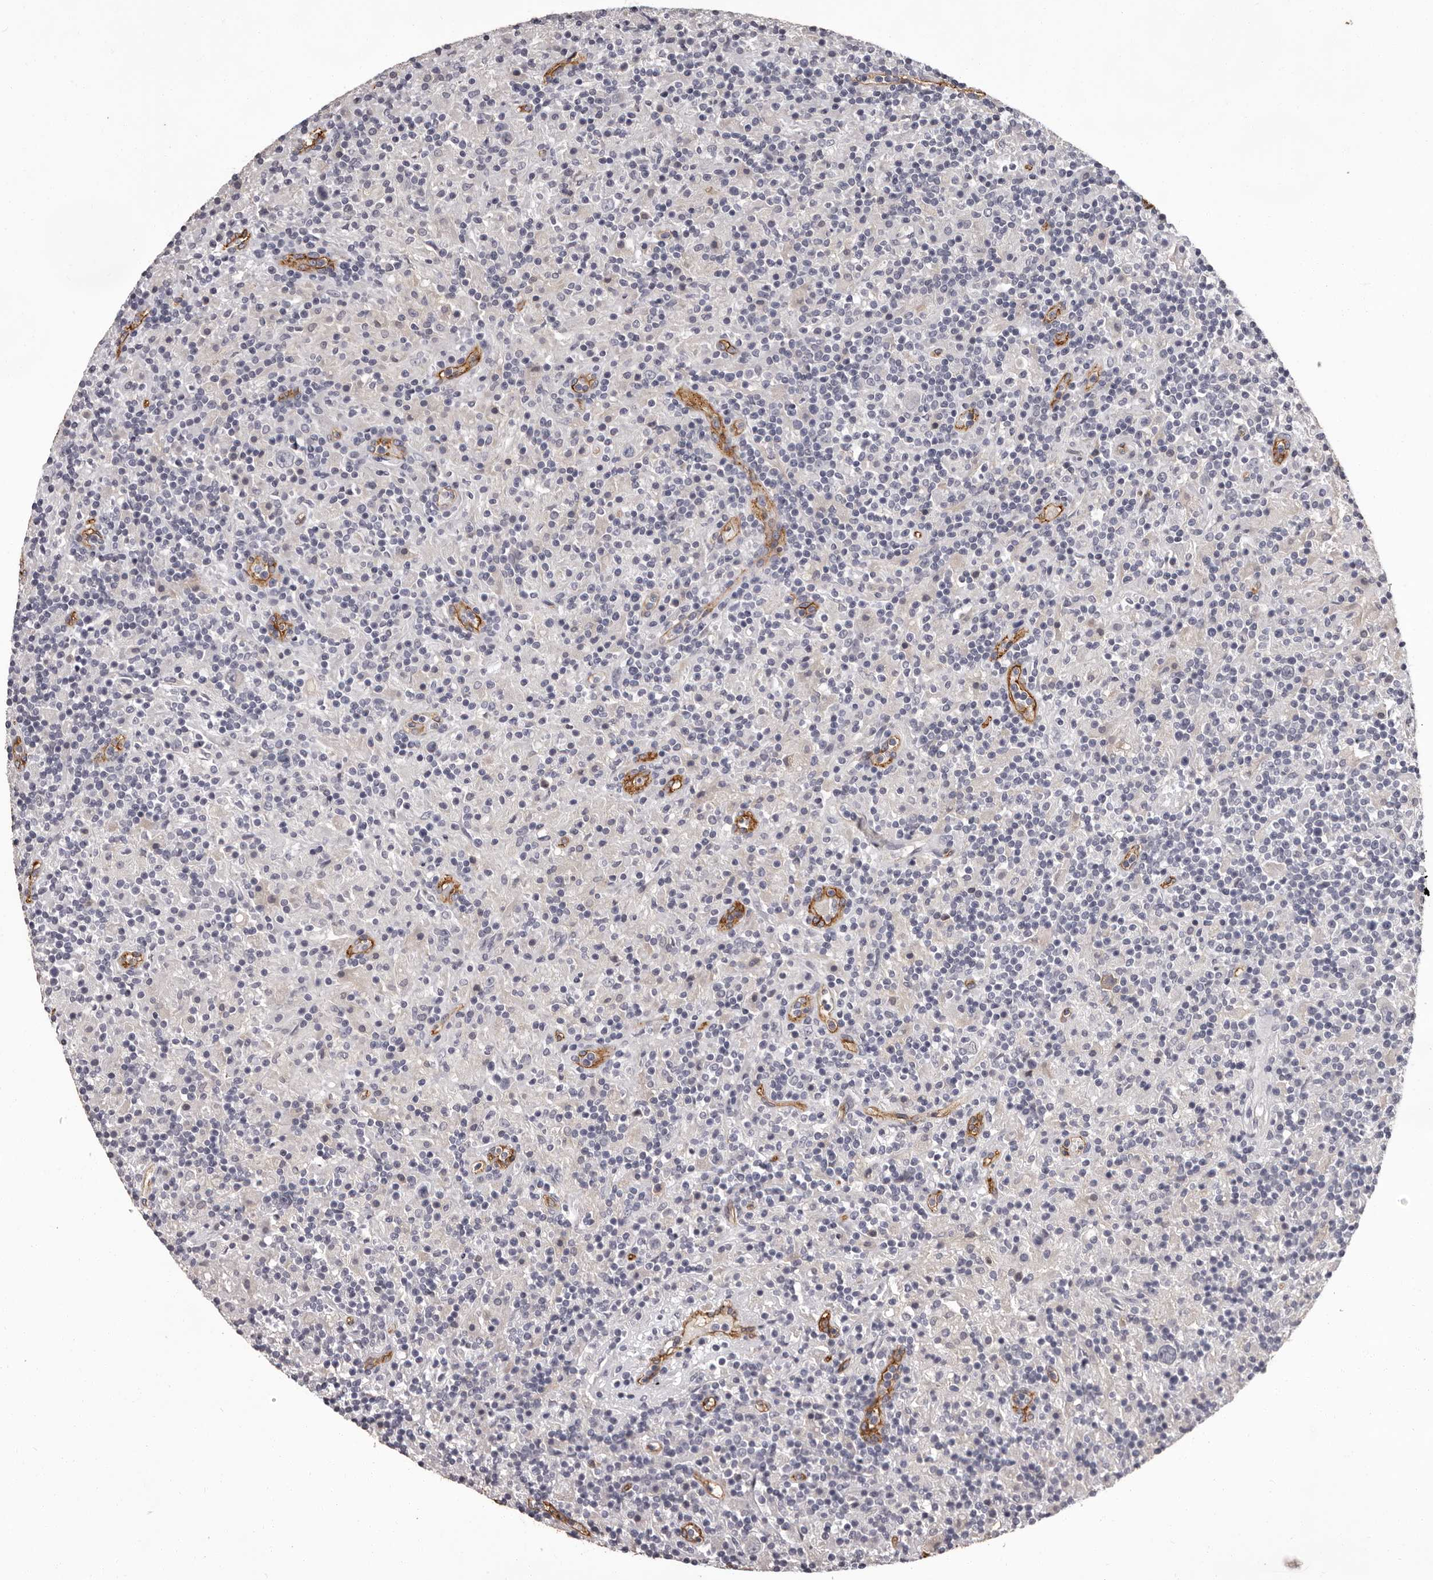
{"staining": {"intensity": "negative", "quantity": "none", "location": "none"}, "tissue": "lymphoma", "cell_type": "Tumor cells", "image_type": "cancer", "snomed": [{"axis": "morphology", "description": "Hodgkin's disease, NOS"}, {"axis": "topography", "description": "Lymph node"}], "caption": "DAB immunohistochemical staining of lymphoma reveals no significant staining in tumor cells. (Immunohistochemistry, brightfield microscopy, high magnification).", "gene": "GPR78", "patient": {"sex": "male", "age": 70}}